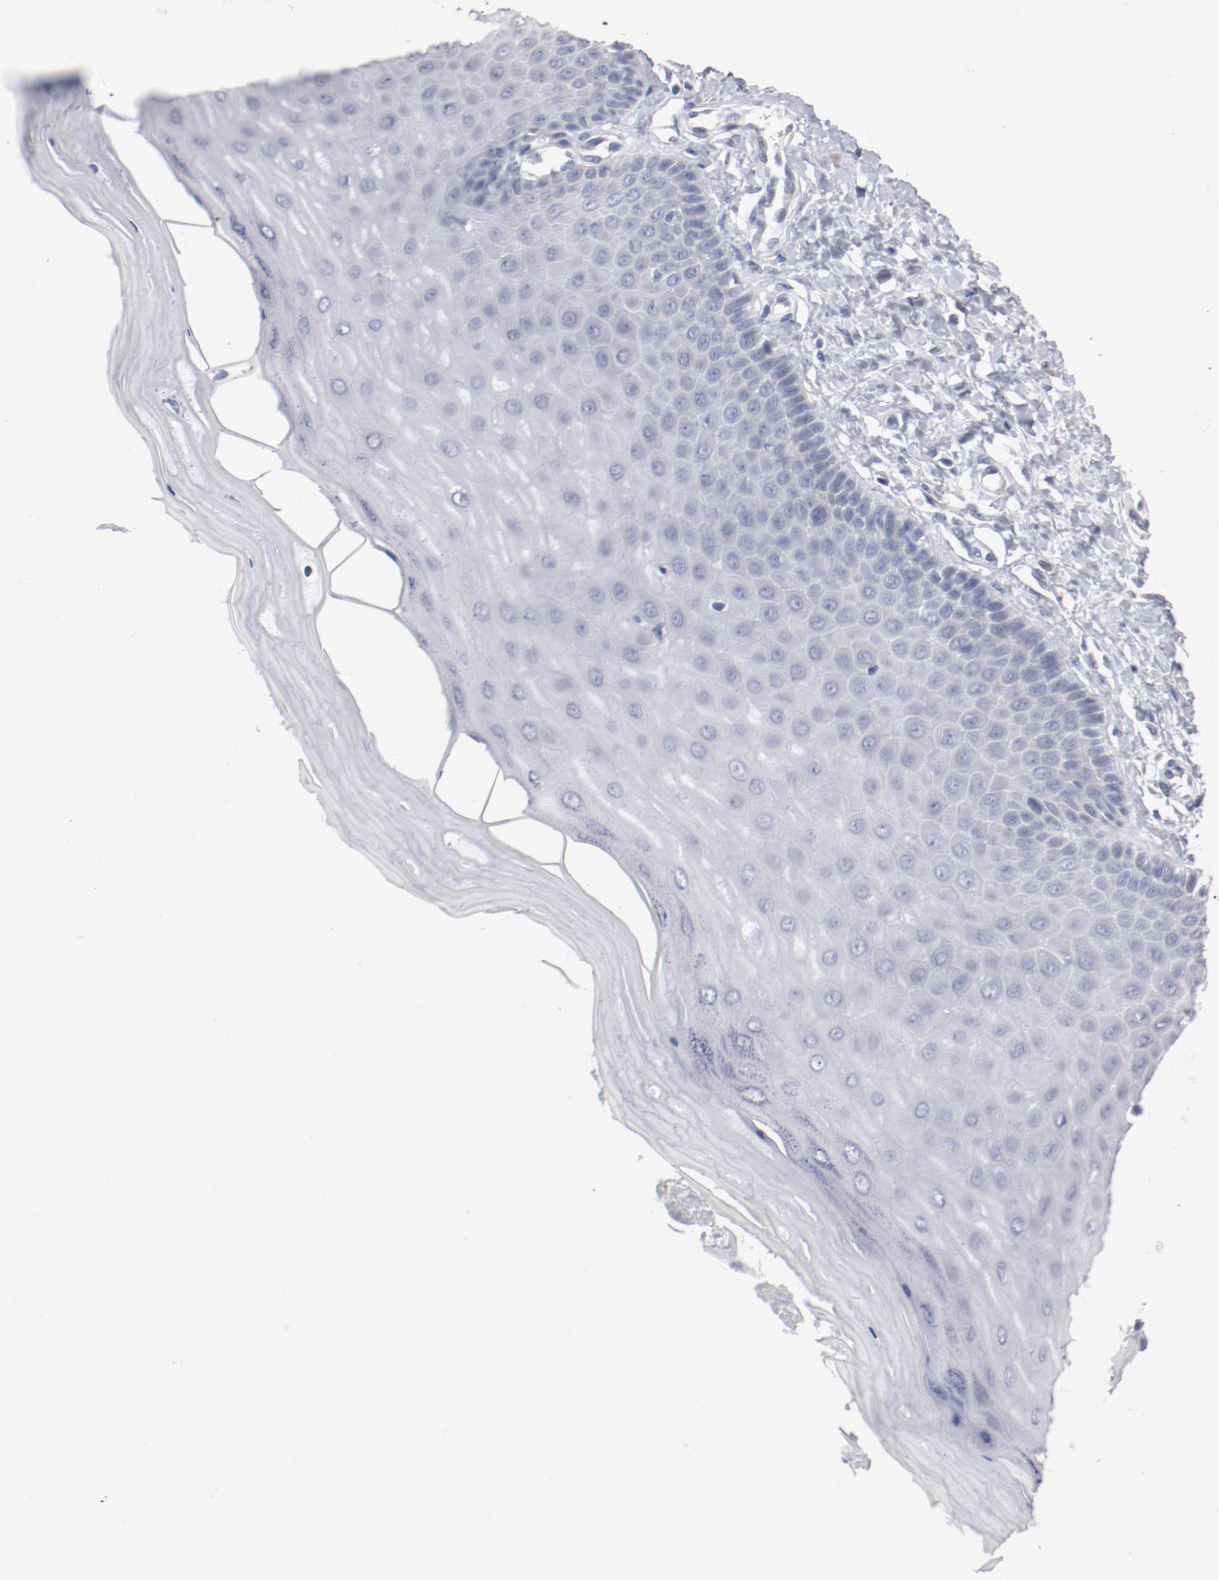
{"staining": {"intensity": "moderate", "quantity": ">75%", "location": "cytoplasmic/membranous"}, "tissue": "cervix", "cell_type": "Glandular cells", "image_type": "normal", "snomed": [{"axis": "morphology", "description": "Normal tissue, NOS"}, {"axis": "topography", "description": "Cervix"}], "caption": "Immunohistochemistry staining of benign cervix, which demonstrates medium levels of moderate cytoplasmic/membranous staining in approximately >75% of glandular cells indicating moderate cytoplasmic/membranous protein positivity. The staining was performed using DAB (3,3'-diaminobenzidine) (brown) for protein detection and nuclei were counterstained in hematoxylin (blue).", "gene": "AK7", "patient": {"sex": "female", "age": 55}}